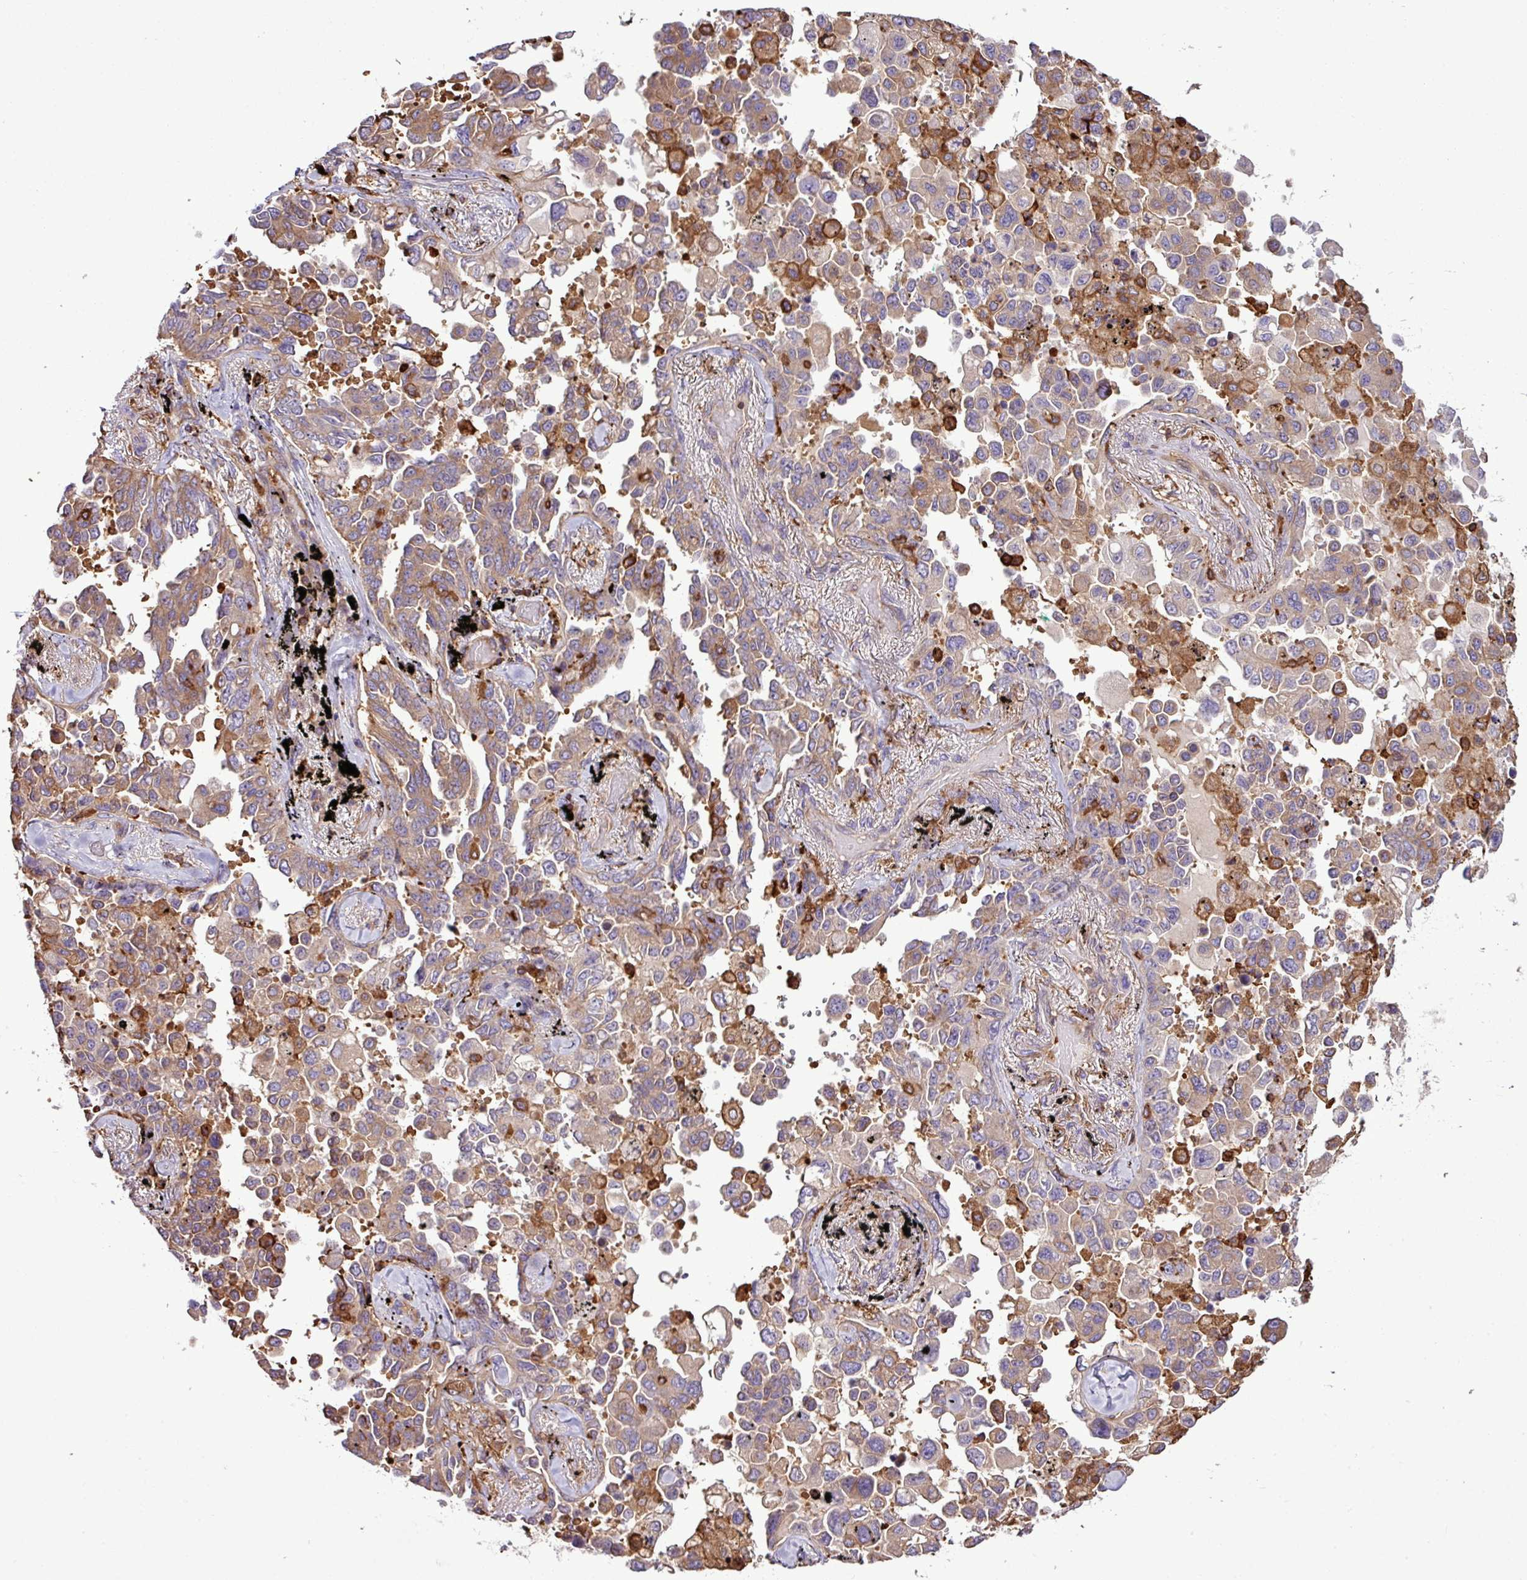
{"staining": {"intensity": "weak", "quantity": "25%-75%", "location": "cytoplasmic/membranous"}, "tissue": "lung cancer", "cell_type": "Tumor cells", "image_type": "cancer", "snomed": [{"axis": "morphology", "description": "Adenocarcinoma, NOS"}, {"axis": "topography", "description": "Lung"}], "caption": "An image of human lung adenocarcinoma stained for a protein demonstrates weak cytoplasmic/membranous brown staining in tumor cells.", "gene": "PGAP6", "patient": {"sex": "female", "age": 67}}